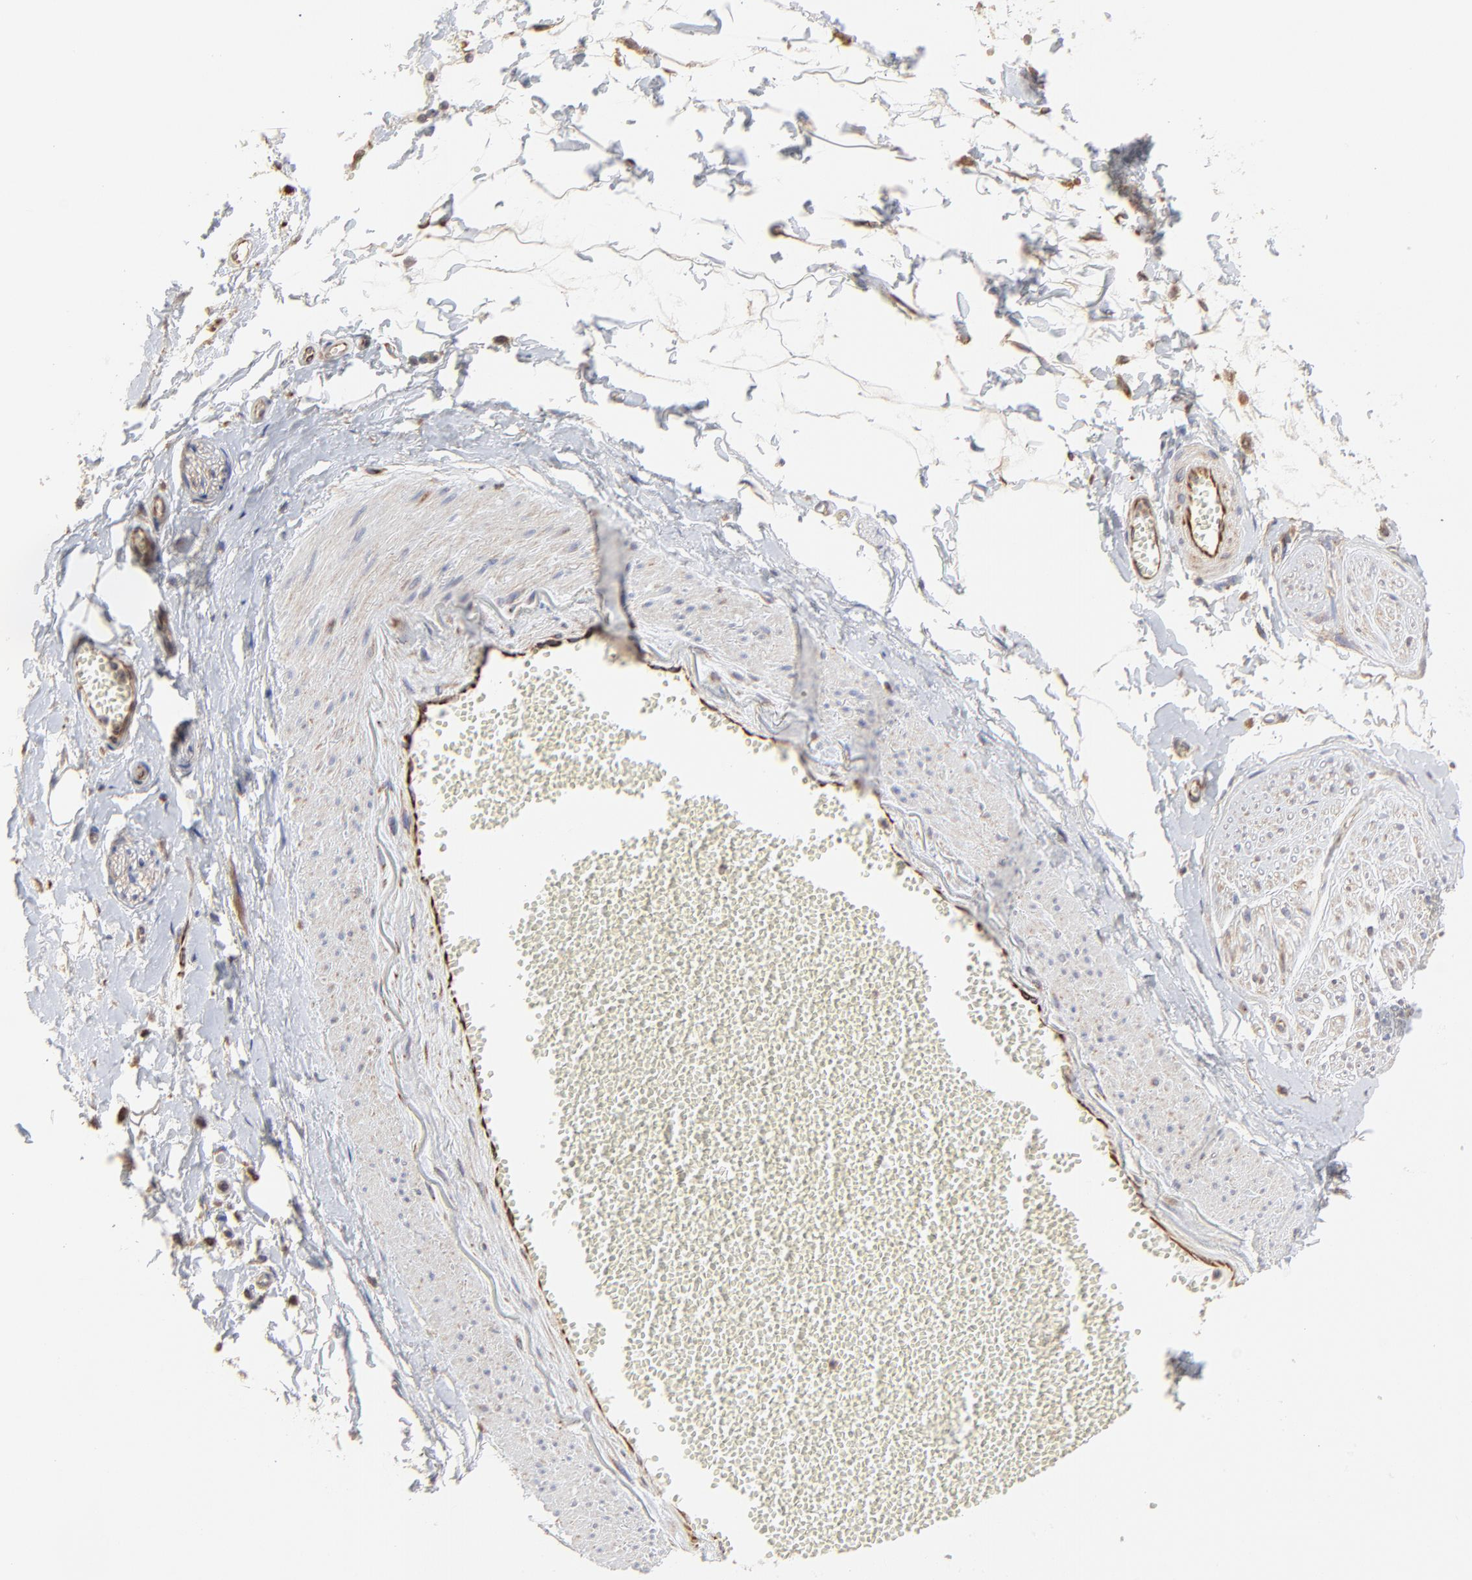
{"staining": {"intensity": "moderate", "quantity": "25%-75%", "location": "cytoplasmic/membranous"}, "tissue": "adipose tissue", "cell_type": "Adipocytes", "image_type": "normal", "snomed": [{"axis": "morphology", "description": "Normal tissue, NOS"}, {"axis": "morphology", "description": "Inflammation, NOS"}, {"axis": "topography", "description": "Salivary gland"}, {"axis": "topography", "description": "Peripheral nerve tissue"}], "caption": "This image shows unremarkable adipose tissue stained with immunohistochemistry to label a protein in brown. The cytoplasmic/membranous of adipocytes show moderate positivity for the protein. Nuclei are counter-stained blue.", "gene": "RAB9A", "patient": {"sex": "female", "age": 75}}